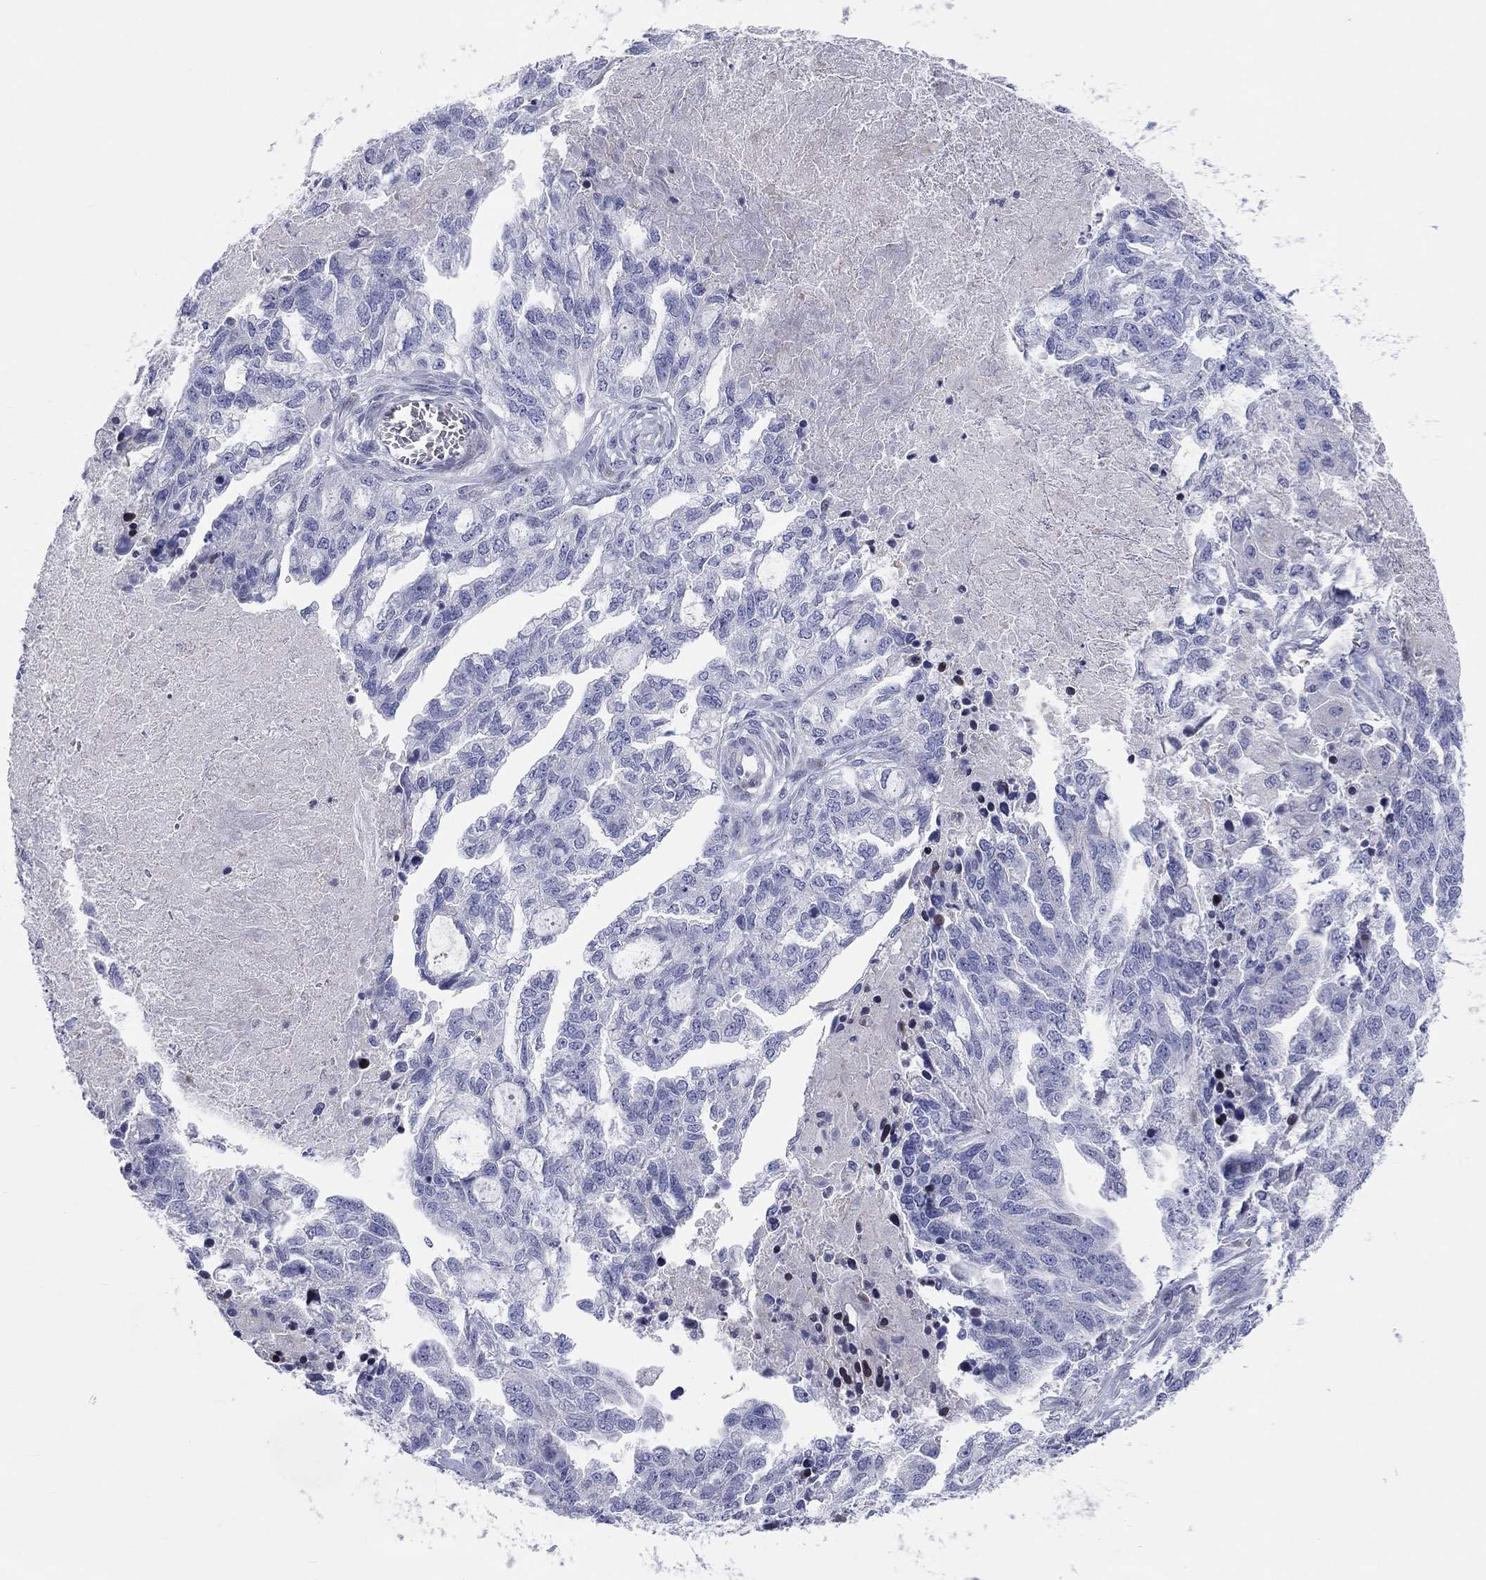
{"staining": {"intensity": "negative", "quantity": "none", "location": "none"}, "tissue": "ovarian cancer", "cell_type": "Tumor cells", "image_type": "cancer", "snomed": [{"axis": "morphology", "description": "Cystadenocarcinoma, serous, NOS"}, {"axis": "topography", "description": "Ovary"}], "caption": "Tumor cells show no significant positivity in ovarian cancer (serous cystadenocarcinoma).", "gene": "ARHGAP36", "patient": {"sex": "female", "age": 51}}